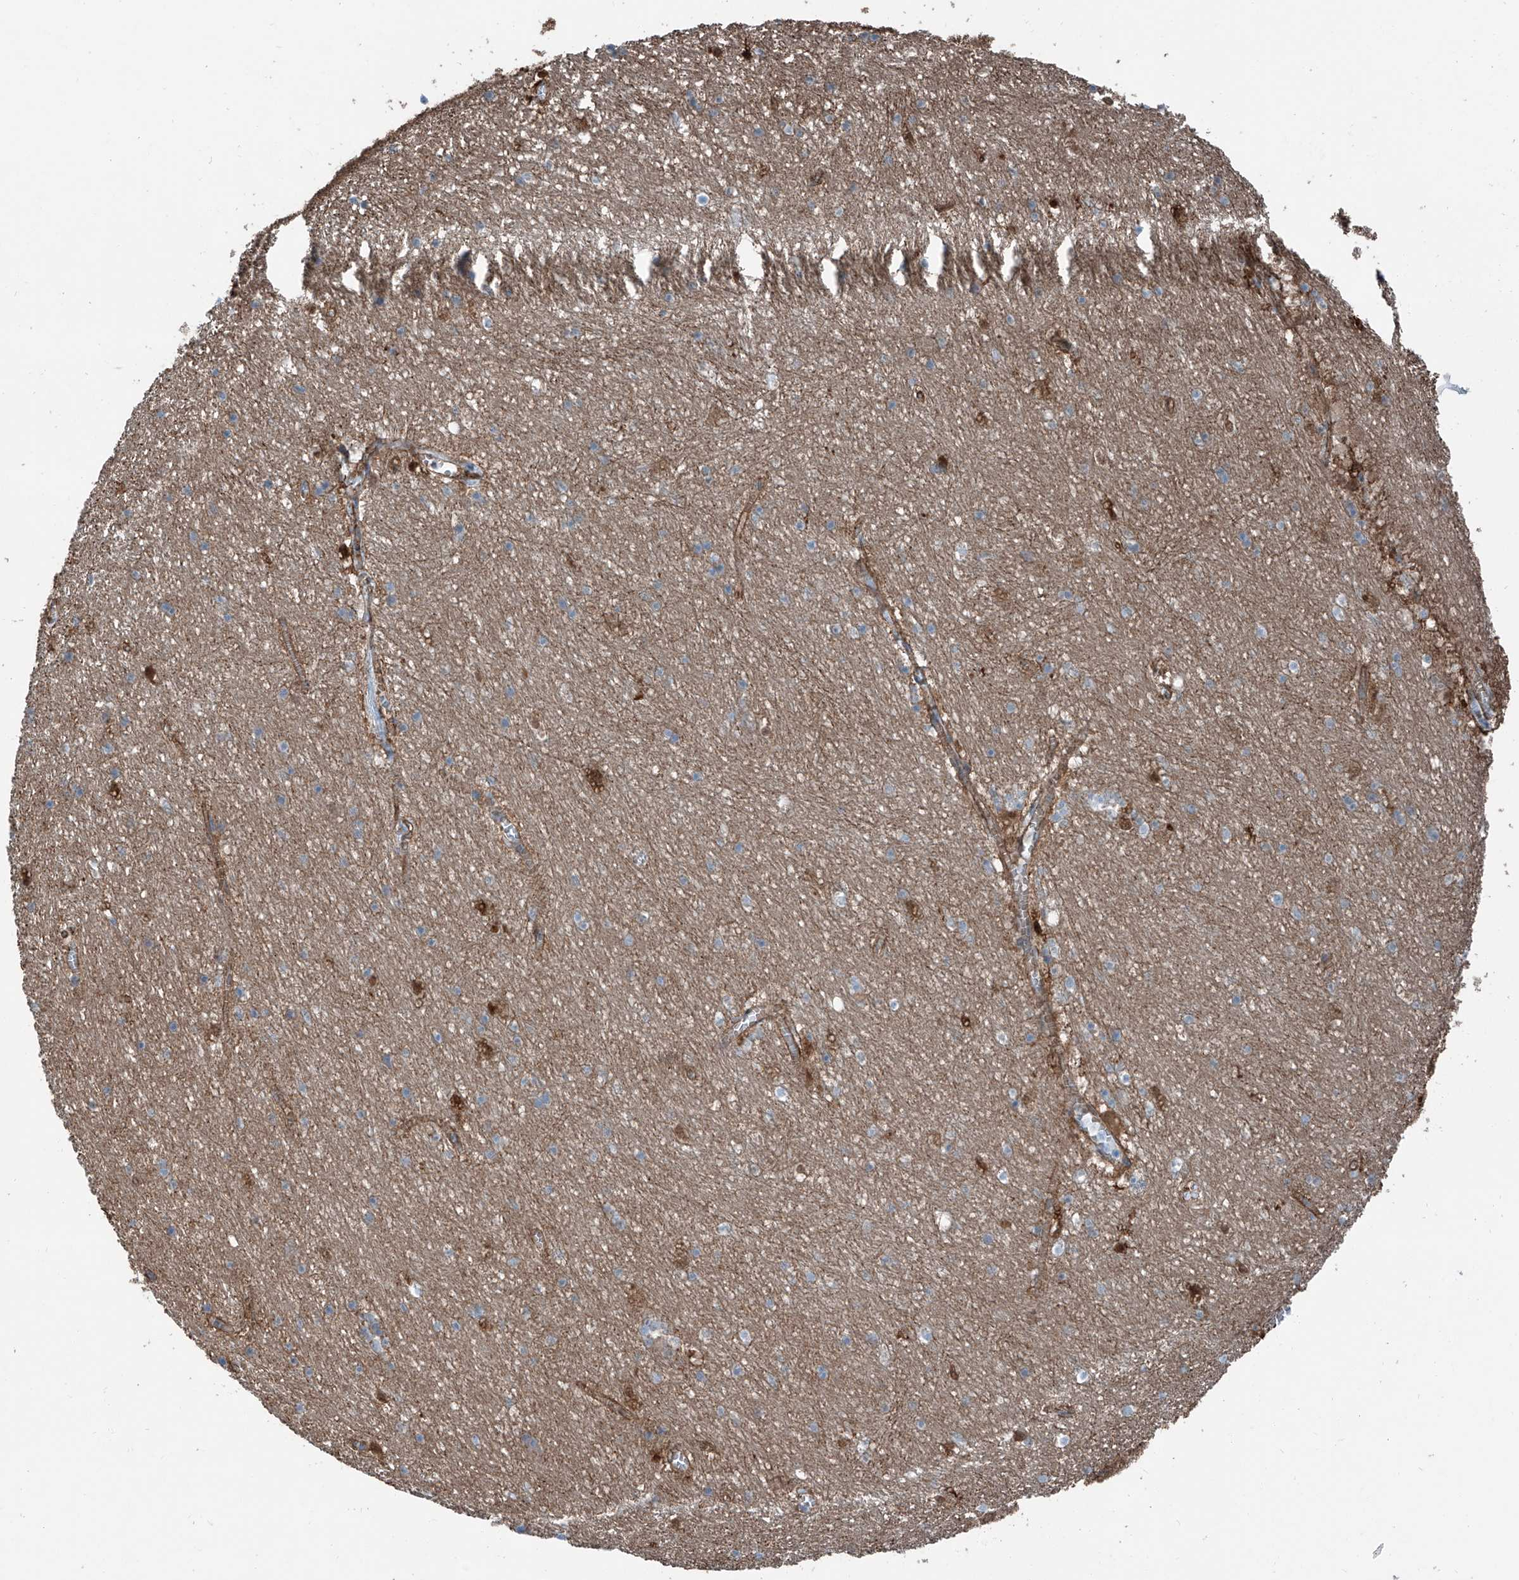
{"staining": {"intensity": "moderate", "quantity": "<25%", "location": "cytoplasmic/membranous"}, "tissue": "hippocampus", "cell_type": "Glial cells", "image_type": "normal", "snomed": [{"axis": "morphology", "description": "Normal tissue, NOS"}, {"axis": "topography", "description": "Hippocampus"}], "caption": "Hippocampus stained for a protein (brown) displays moderate cytoplasmic/membranous positive positivity in approximately <25% of glial cells.", "gene": "THEMIS2", "patient": {"sex": "female", "age": 64}}